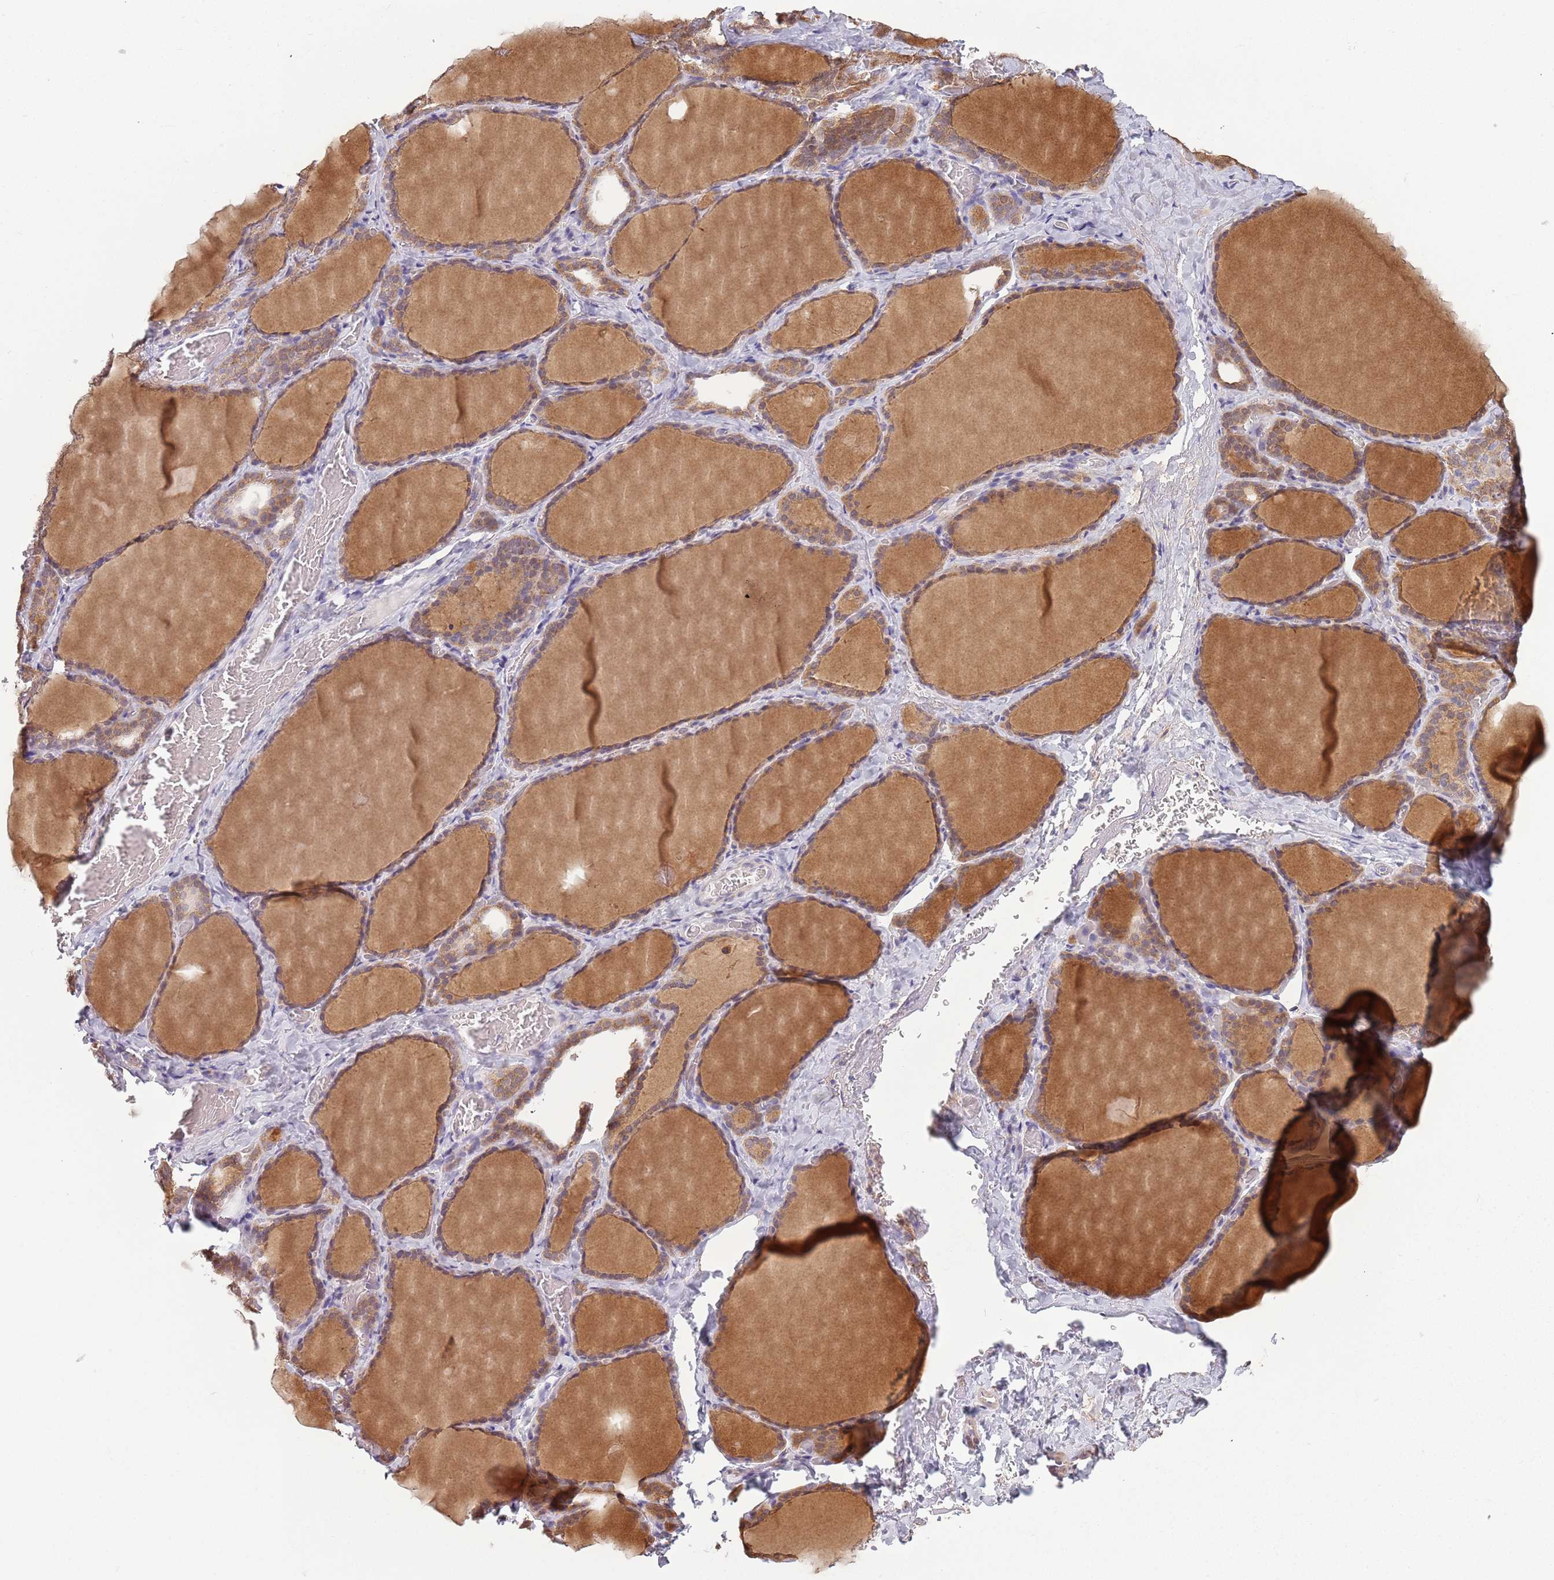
{"staining": {"intensity": "moderate", "quantity": "25%-75%", "location": "cytoplasmic/membranous"}, "tissue": "thyroid gland", "cell_type": "Glandular cells", "image_type": "normal", "snomed": [{"axis": "morphology", "description": "Normal tissue, NOS"}, {"axis": "topography", "description": "Thyroid gland"}], "caption": "Thyroid gland stained with DAB IHC exhibits medium levels of moderate cytoplasmic/membranous staining in approximately 25%-75% of glandular cells.", "gene": "COQ5", "patient": {"sex": "female", "age": 39}}